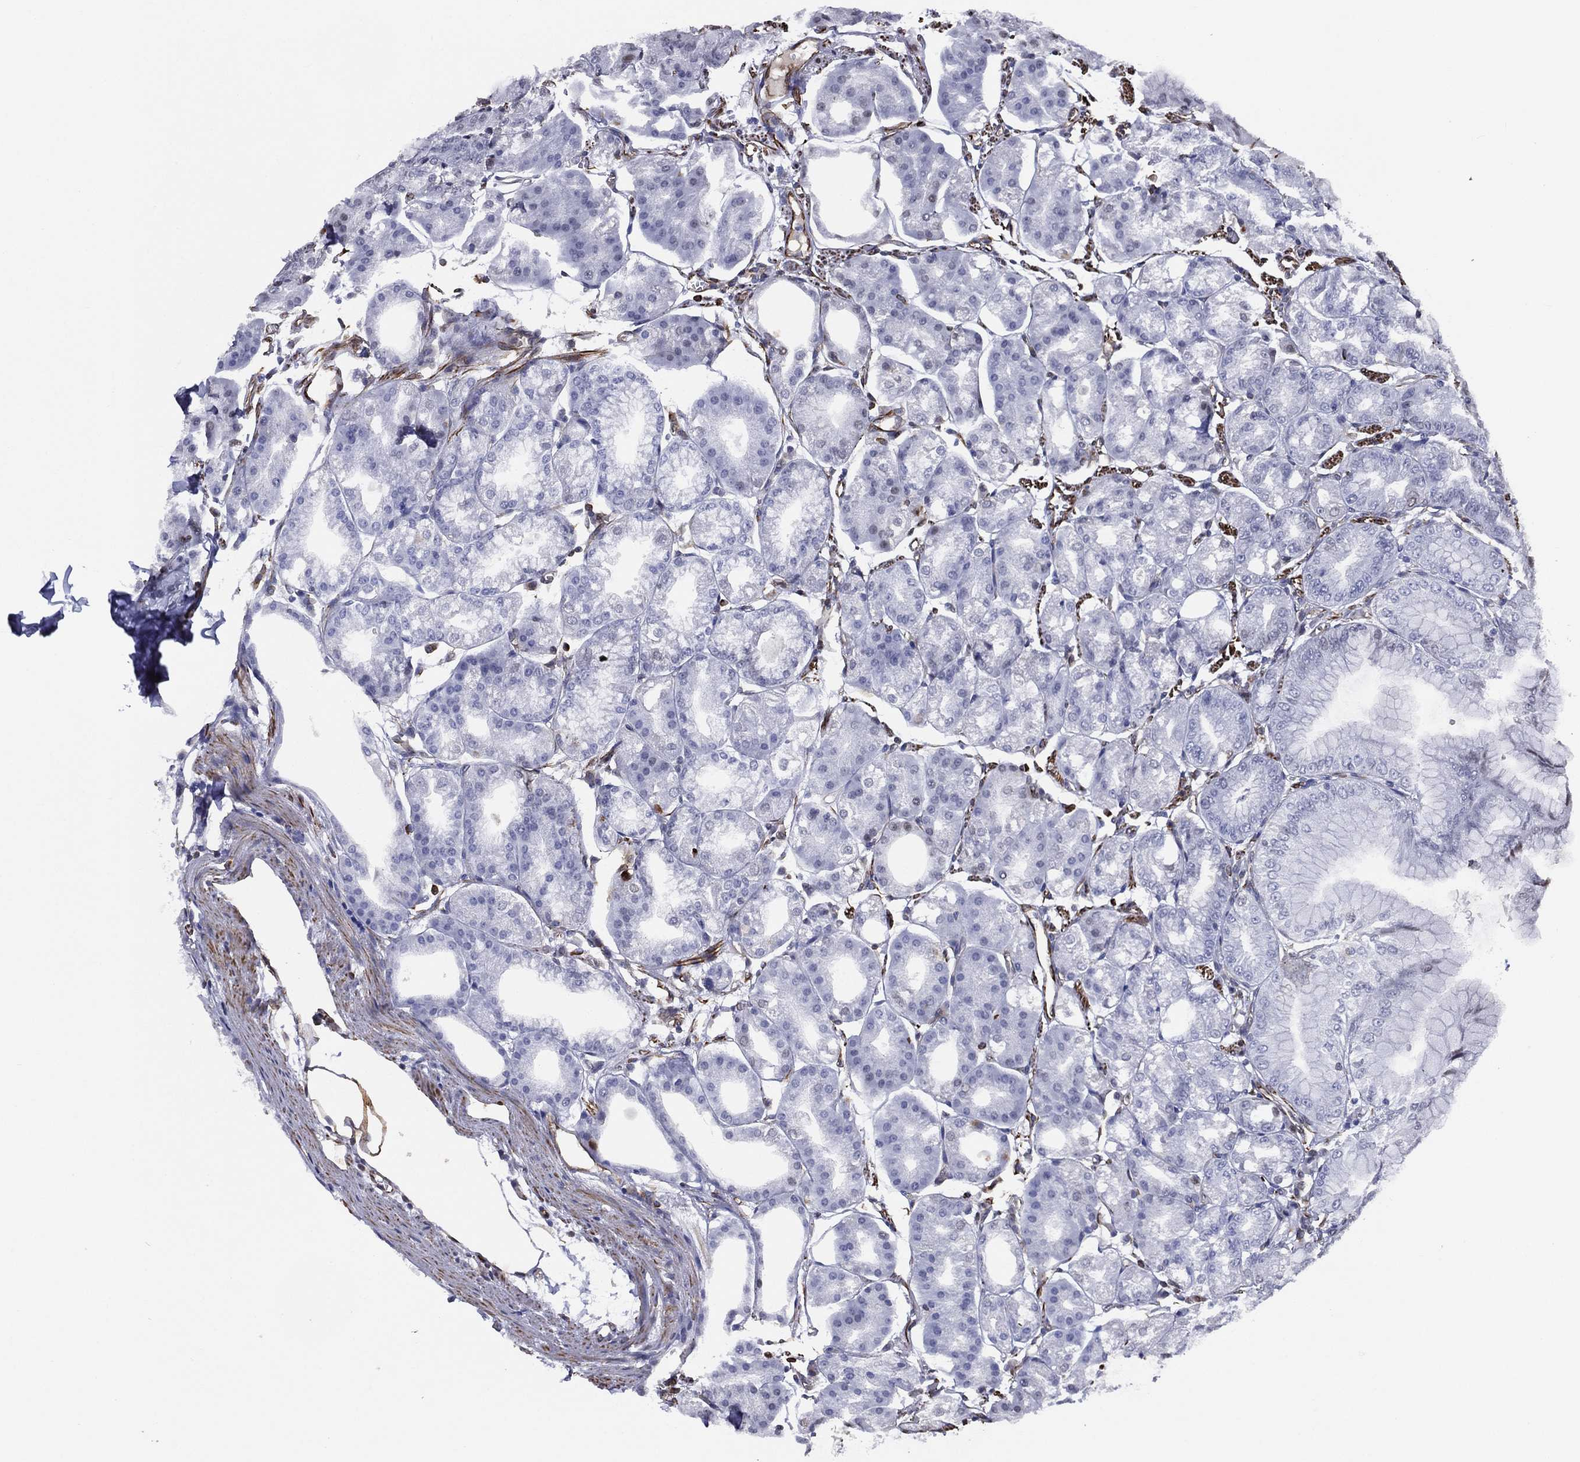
{"staining": {"intensity": "negative", "quantity": "none", "location": "none"}, "tissue": "stomach", "cell_type": "Glandular cells", "image_type": "normal", "snomed": [{"axis": "morphology", "description": "Normal tissue, NOS"}, {"axis": "topography", "description": "Stomach"}], "caption": "Protein analysis of benign stomach shows no significant positivity in glandular cells. (DAB IHC, high magnification).", "gene": "MAS1", "patient": {"sex": "male", "age": 71}}